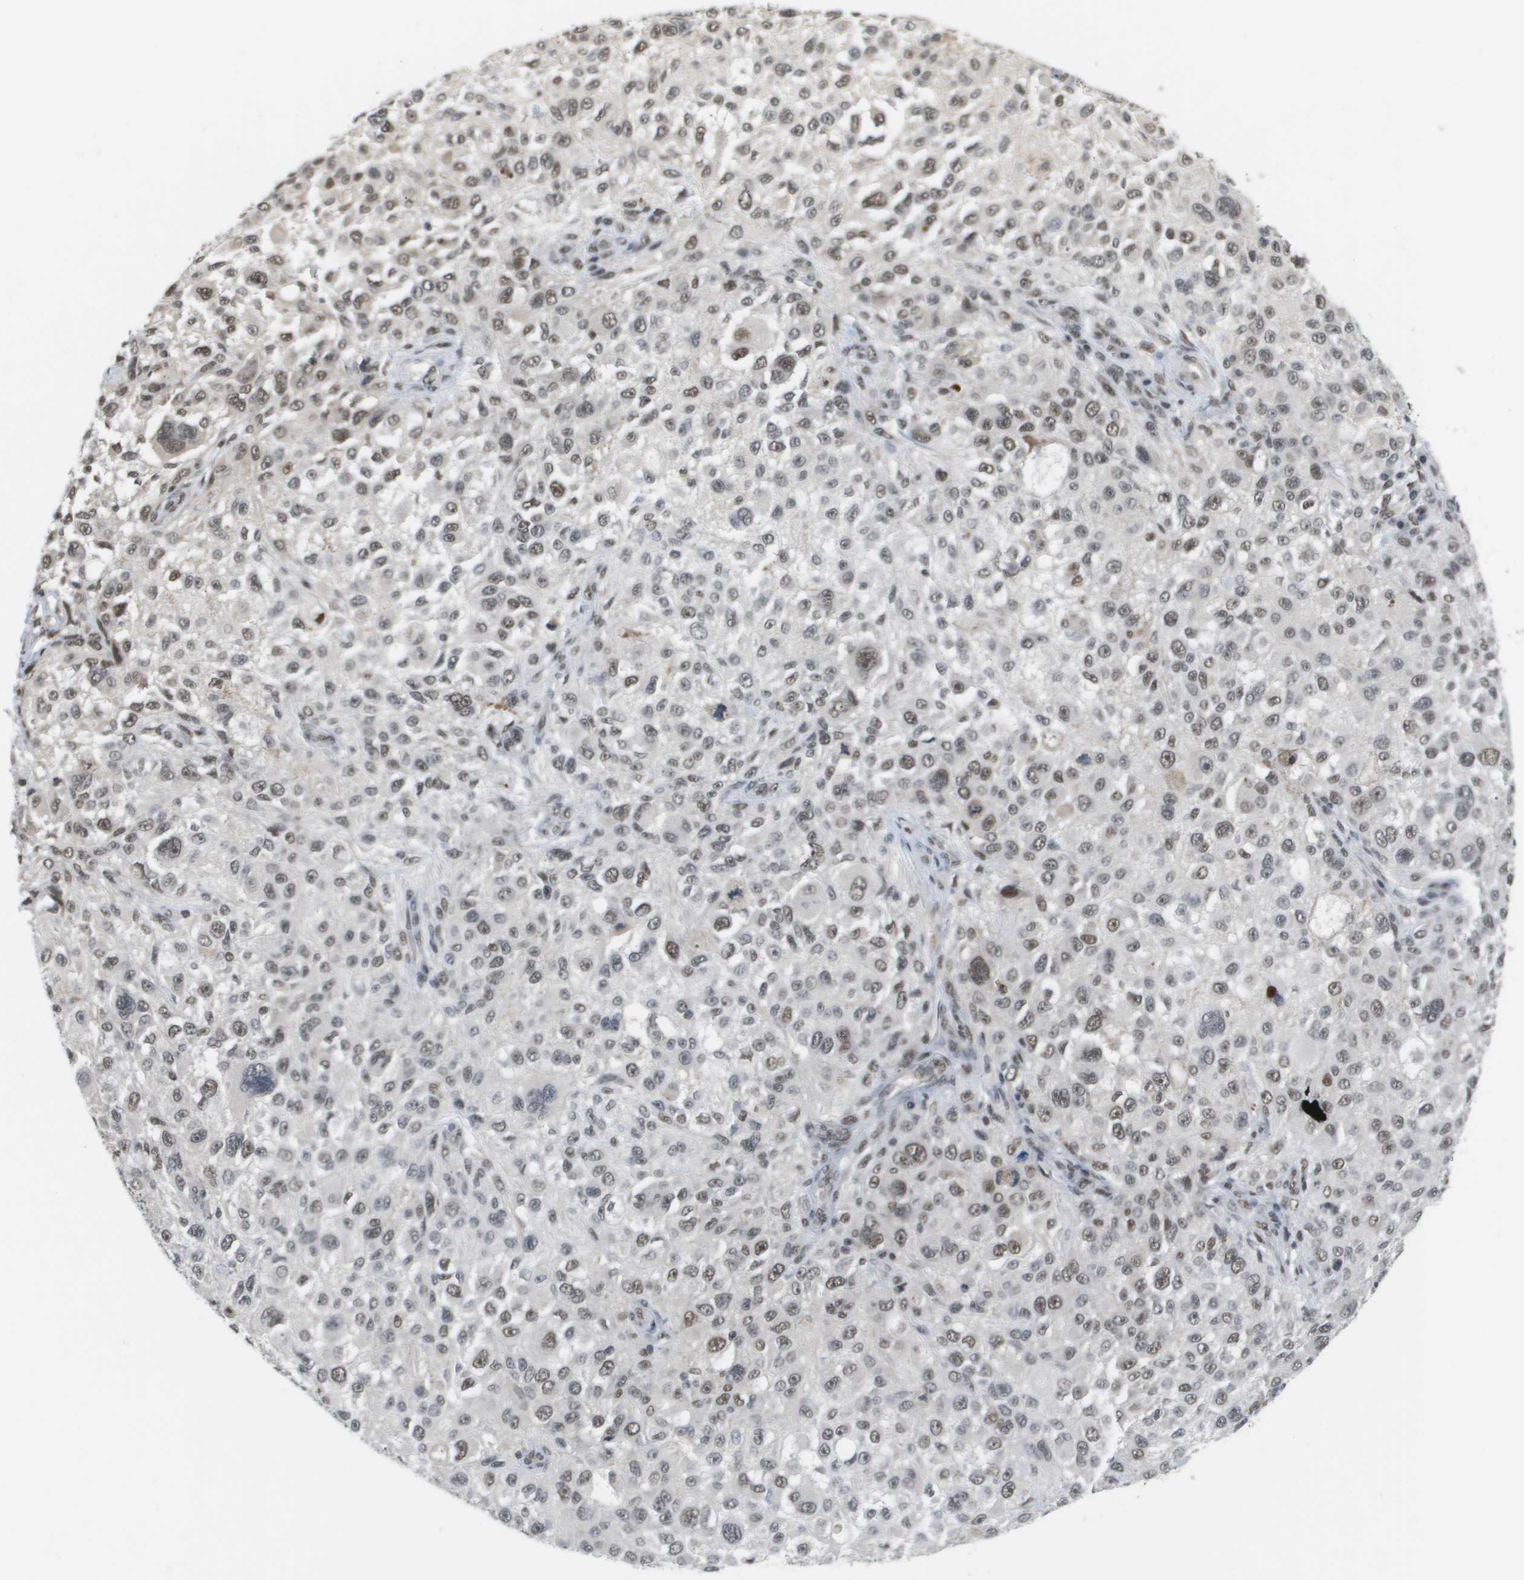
{"staining": {"intensity": "moderate", "quantity": "25%-75%", "location": "nuclear"}, "tissue": "melanoma", "cell_type": "Tumor cells", "image_type": "cancer", "snomed": [{"axis": "morphology", "description": "Necrosis, NOS"}, {"axis": "morphology", "description": "Malignant melanoma, NOS"}, {"axis": "topography", "description": "Skin"}], "caption": "Immunohistochemical staining of melanoma shows moderate nuclear protein expression in approximately 25%-75% of tumor cells.", "gene": "ISY1", "patient": {"sex": "female", "age": 87}}